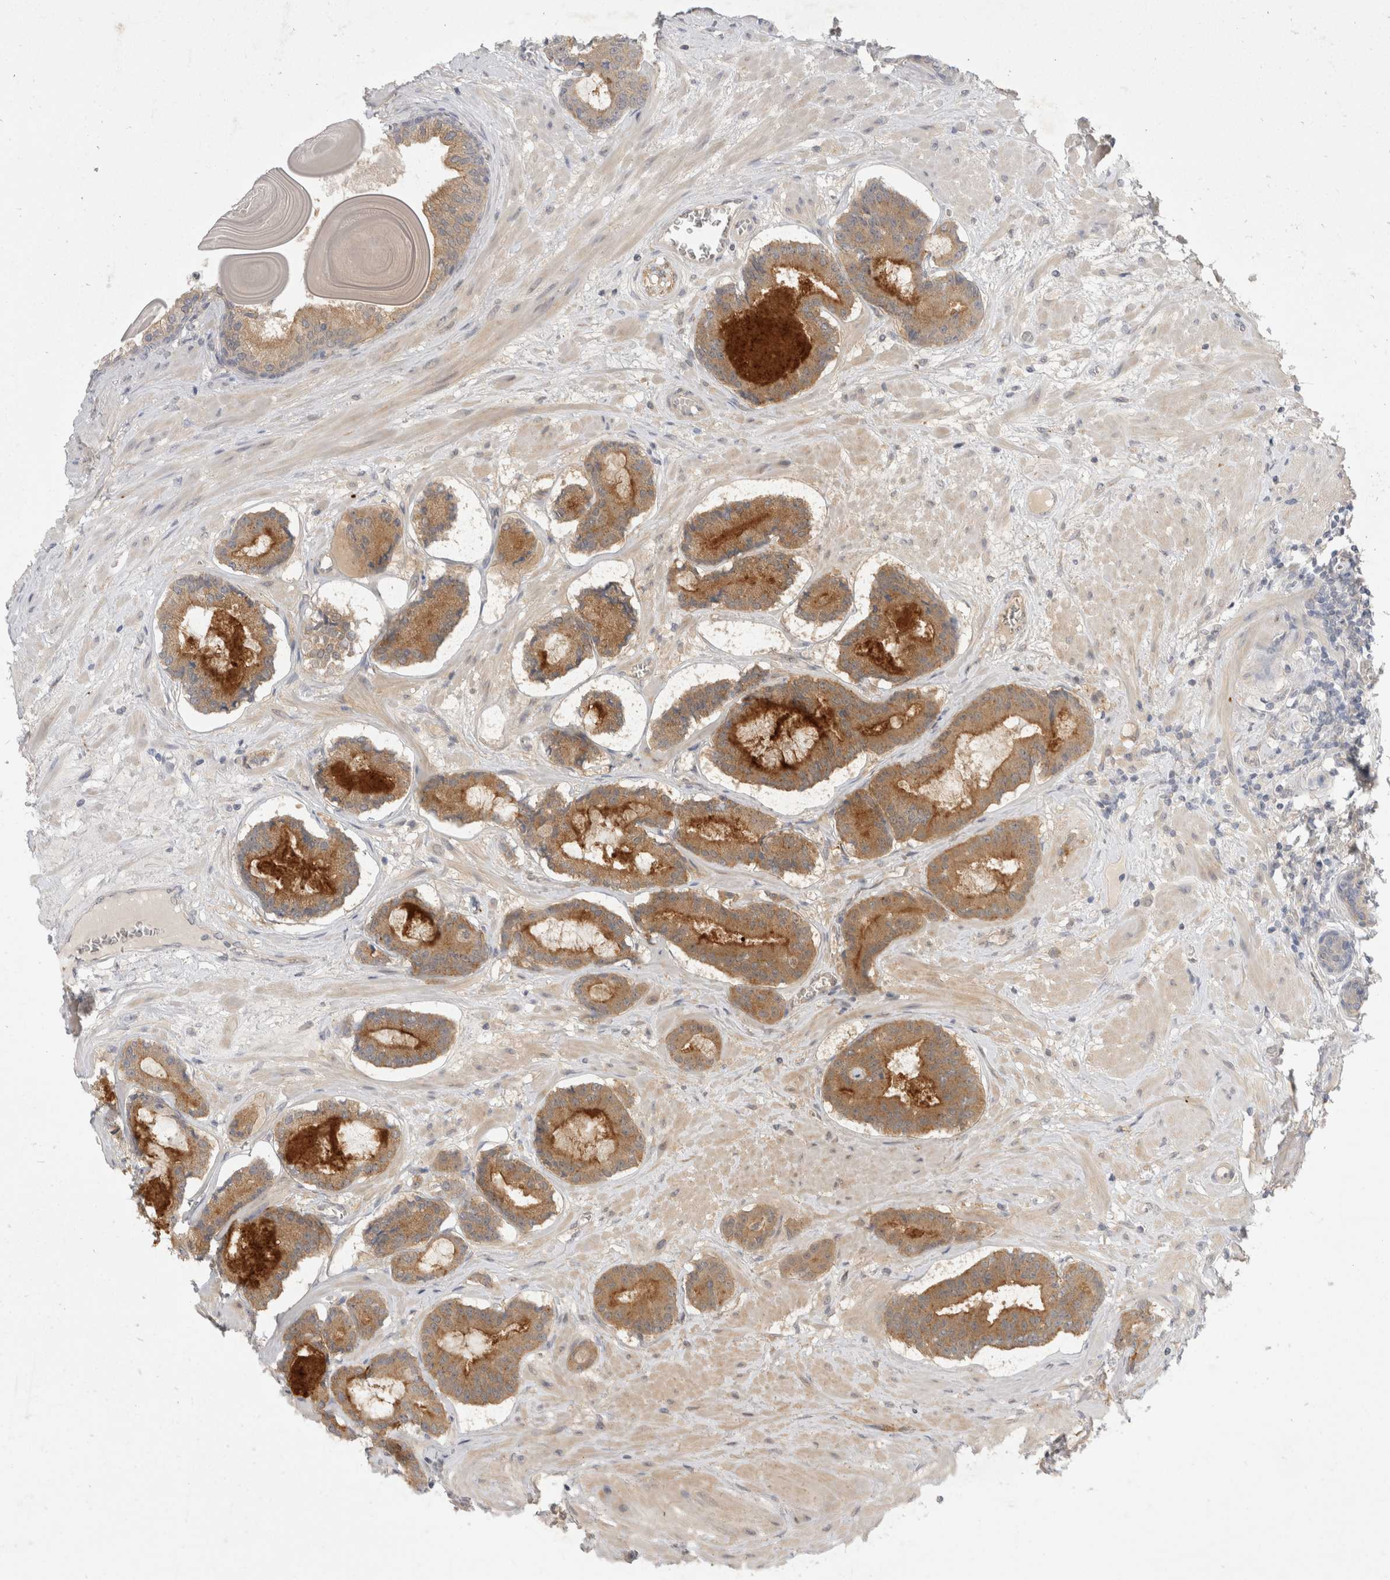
{"staining": {"intensity": "moderate", "quantity": ">75%", "location": "cytoplasmic/membranous"}, "tissue": "prostate cancer", "cell_type": "Tumor cells", "image_type": "cancer", "snomed": [{"axis": "morphology", "description": "Adenocarcinoma, Low grade"}, {"axis": "topography", "description": "Prostate"}], "caption": "A micrograph of human prostate adenocarcinoma (low-grade) stained for a protein demonstrates moderate cytoplasmic/membranous brown staining in tumor cells.", "gene": "TOM1L2", "patient": {"sex": "male", "age": 60}}